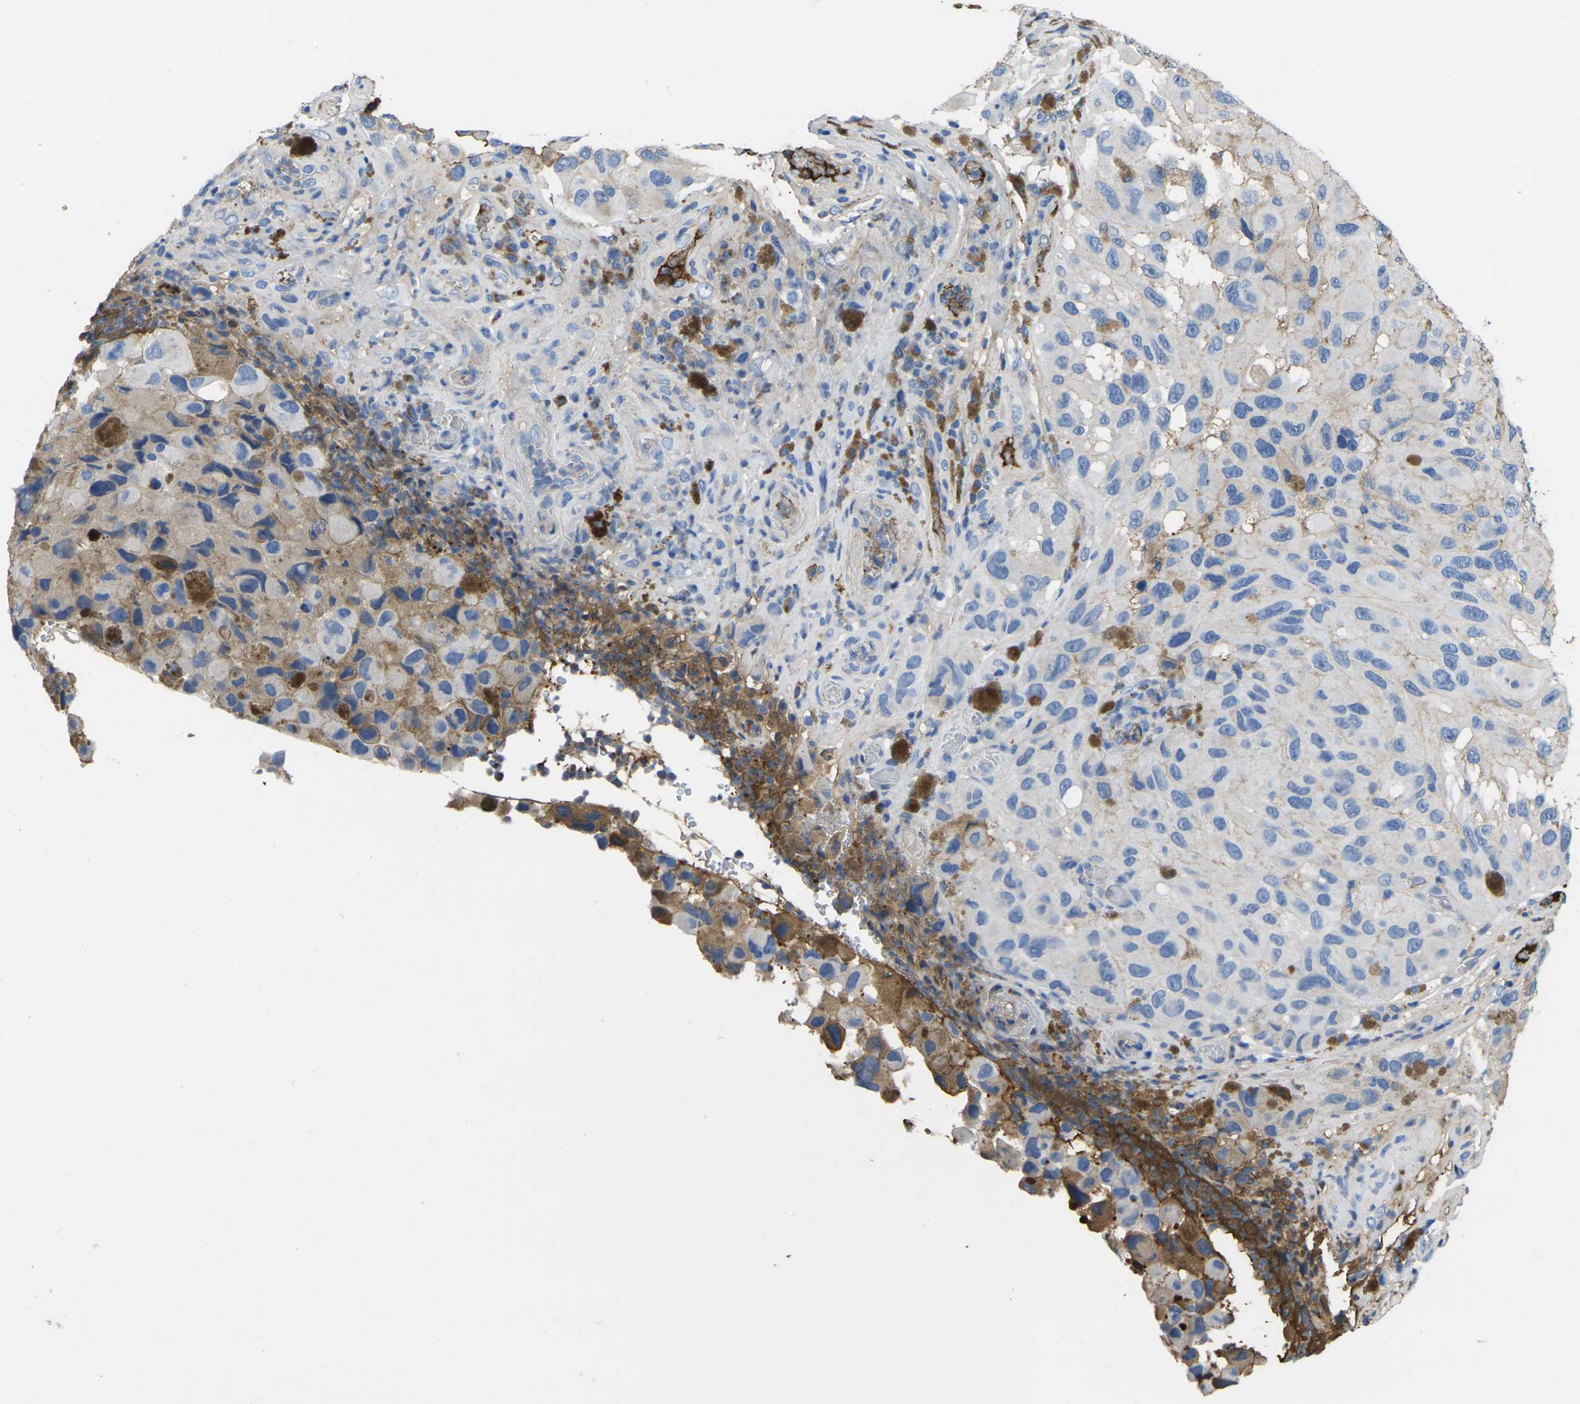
{"staining": {"intensity": "negative", "quantity": "none", "location": "none"}, "tissue": "melanoma", "cell_type": "Tumor cells", "image_type": "cancer", "snomed": [{"axis": "morphology", "description": "Malignant melanoma, NOS"}, {"axis": "topography", "description": "Skin"}], "caption": "This is a image of immunohistochemistry (IHC) staining of melanoma, which shows no positivity in tumor cells. Brightfield microscopy of IHC stained with DAB (3,3'-diaminobenzidine) (brown) and hematoxylin (blue), captured at high magnification.", "gene": "GREM2", "patient": {"sex": "female", "age": 73}}